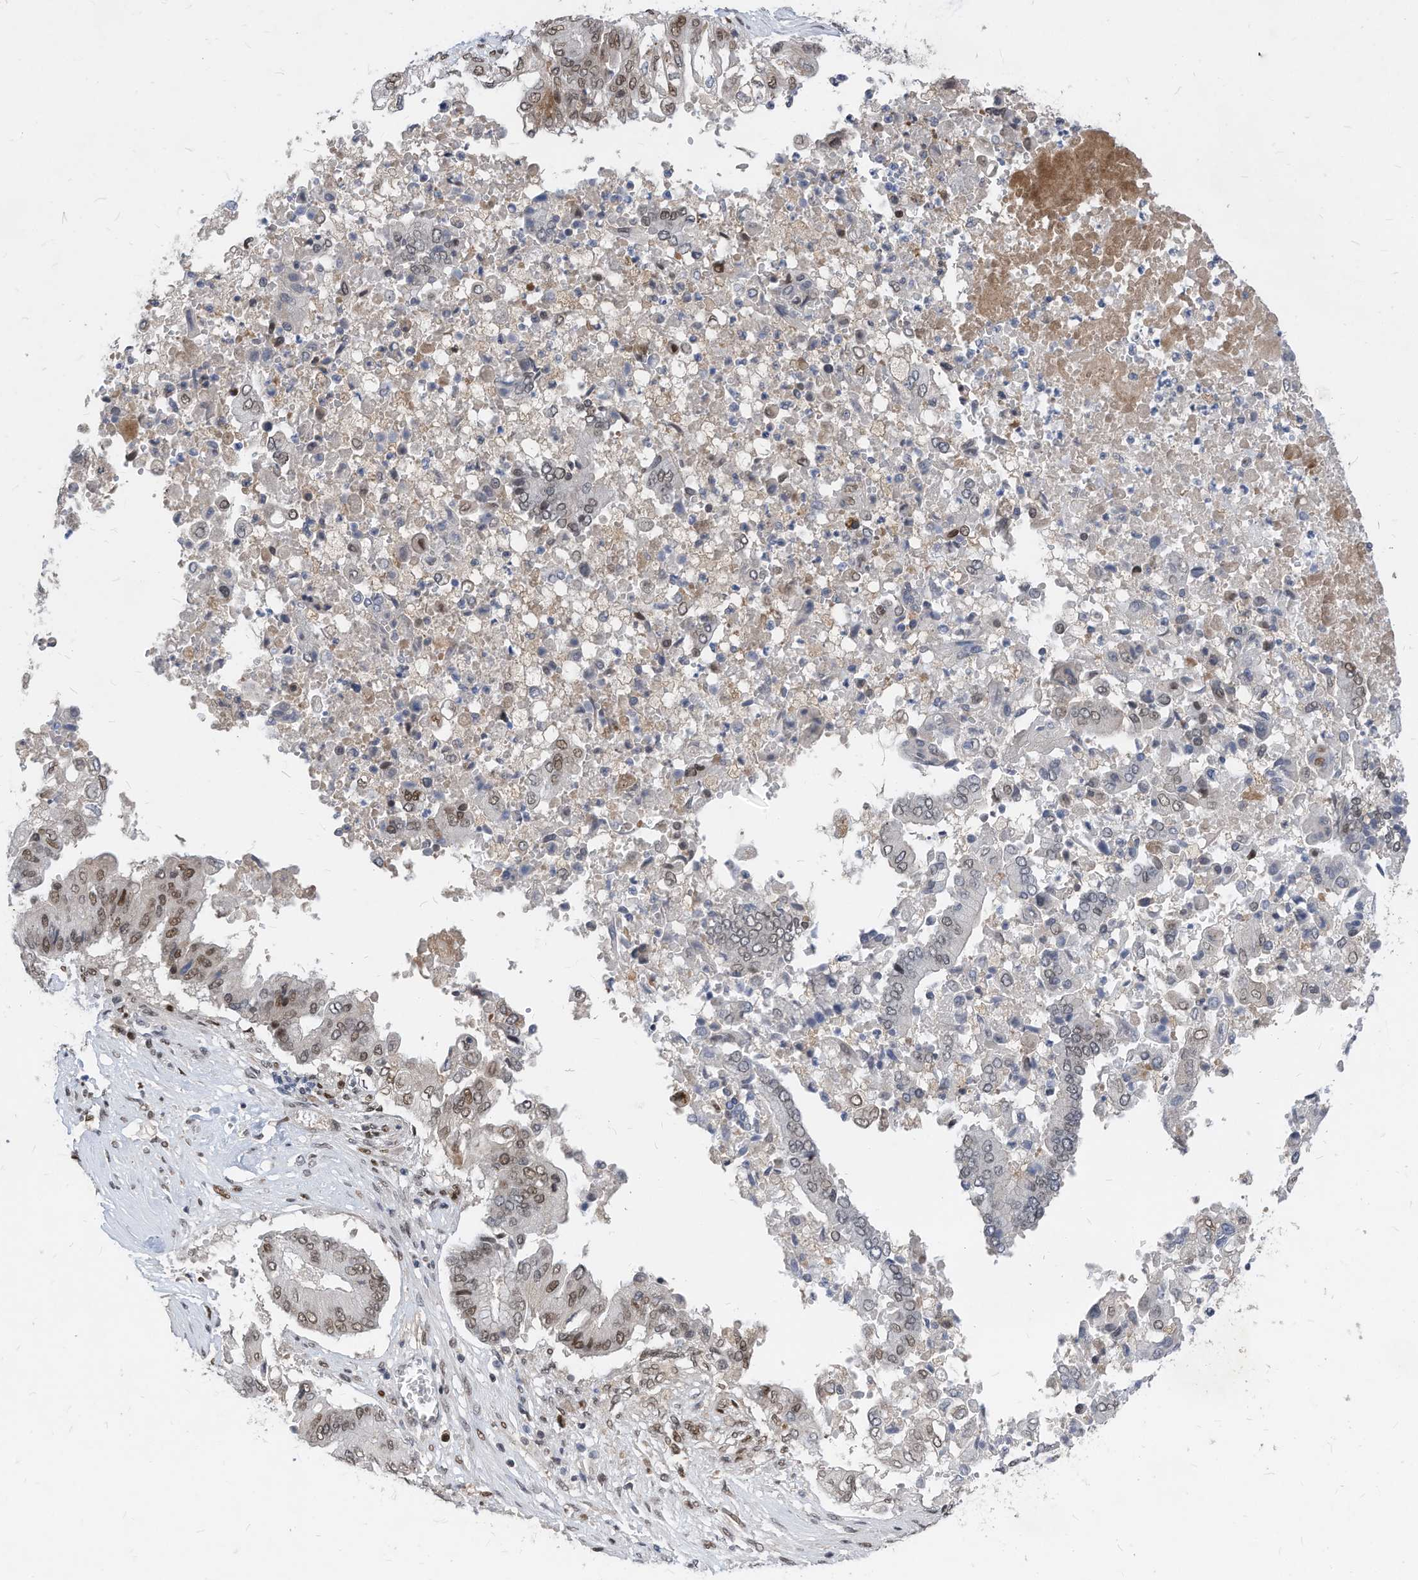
{"staining": {"intensity": "moderate", "quantity": ">75%", "location": "nuclear"}, "tissue": "pancreatic cancer", "cell_type": "Tumor cells", "image_type": "cancer", "snomed": [{"axis": "morphology", "description": "Adenocarcinoma, NOS"}, {"axis": "topography", "description": "Pancreas"}], "caption": "Pancreatic cancer (adenocarcinoma) stained for a protein shows moderate nuclear positivity in tumor cells.", "gene": "KPNB1", "patient": {"sex": "female", "age": 77}}